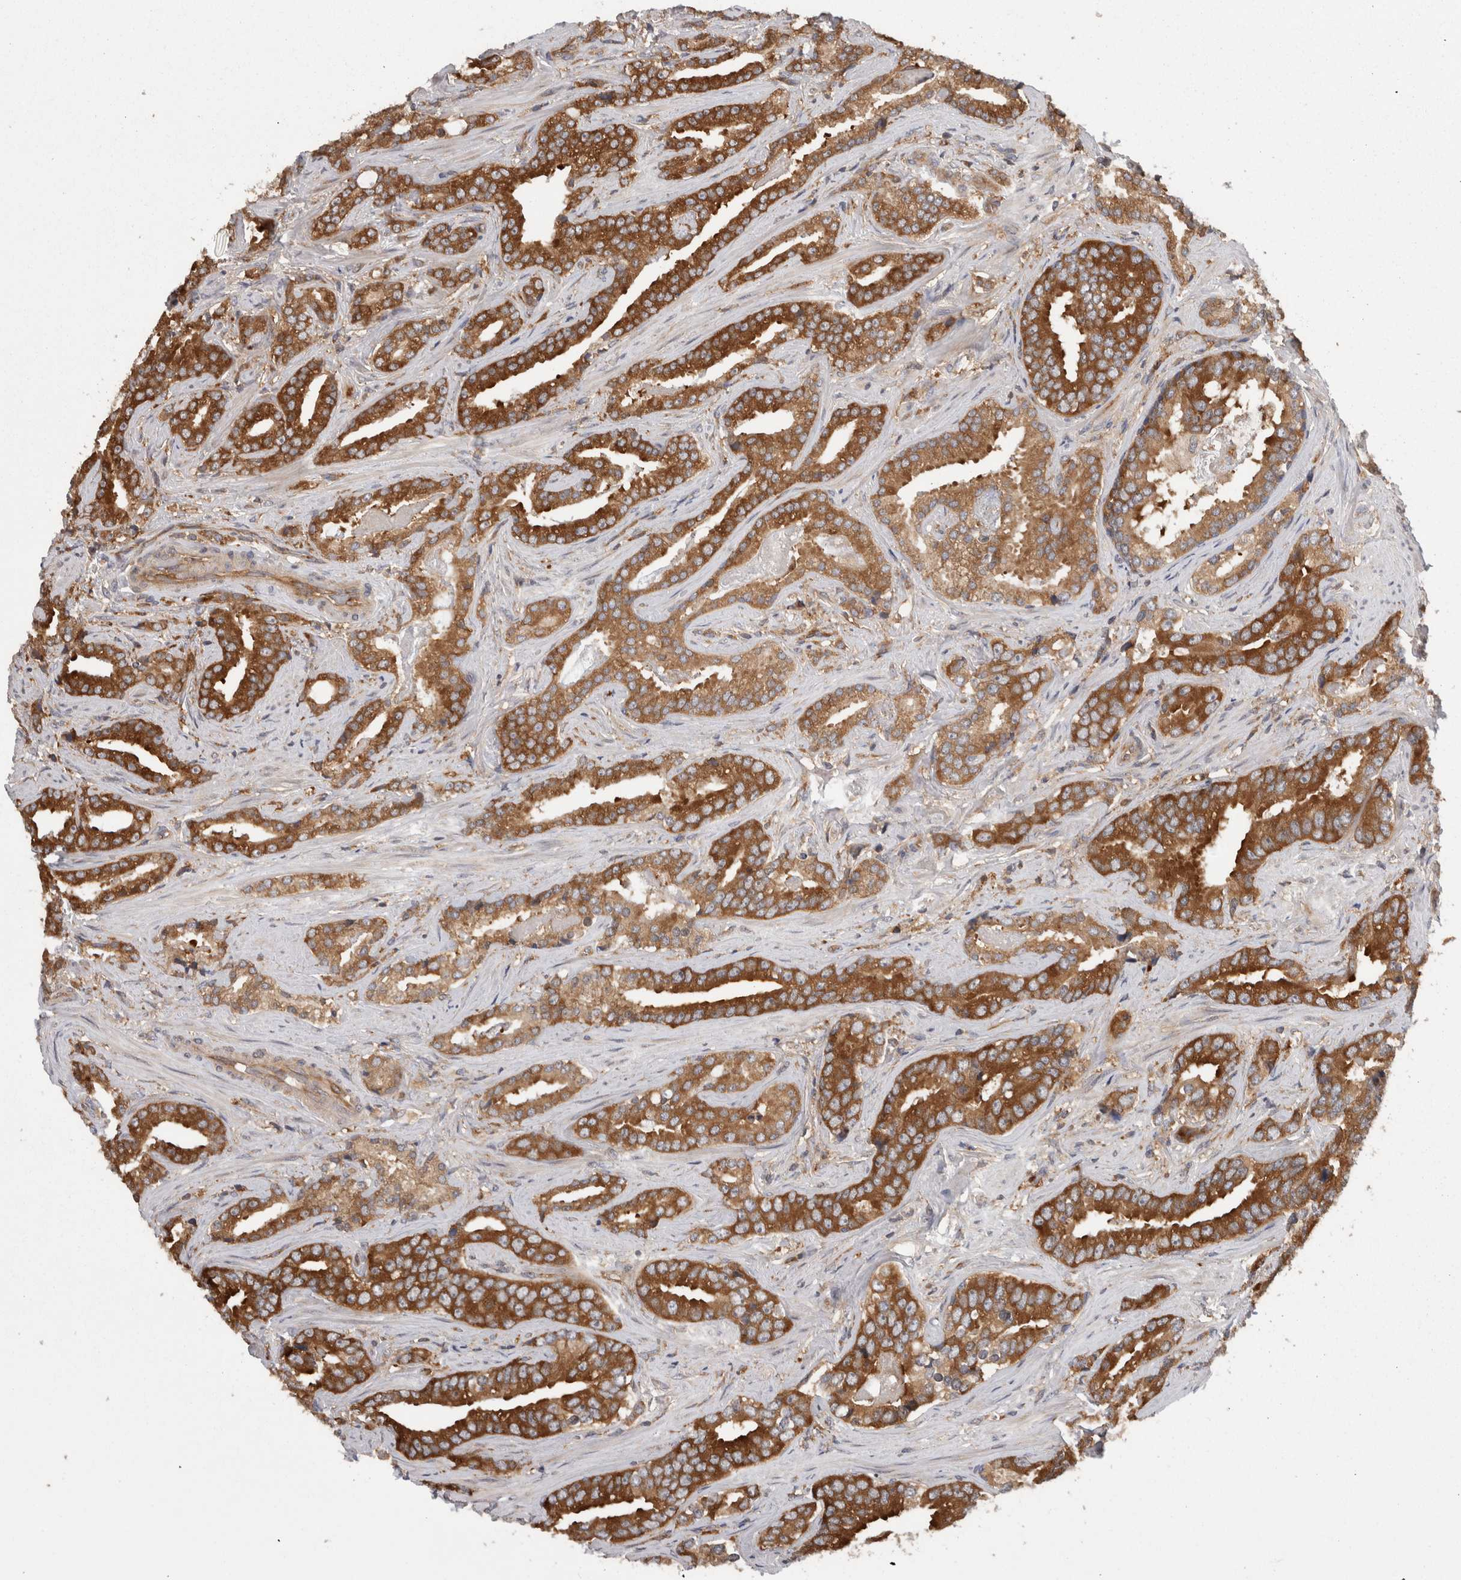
{"staining": {"intensity": "strong", "quantity": ">75%", "location": "cytoplasmic/membranous"}, "tissue": "prostate cancer", "cell_type": "Tumor cells", "image_type": "cancer", "snomed": [{"axis": "morphology", "description": "Adenocarcinoma, Low grade"}, {"axis": "topography", "description": "Prostate"}], "caption": "Human prostate cancer (low-grade adenocarcinoma) stained for a protein (brown) reveals strong cytoplasmic/membranous positive staining in about >75% of tumor cells.", "gene": "SMCR8", "patient": {"sex": "male", "age": 67}}